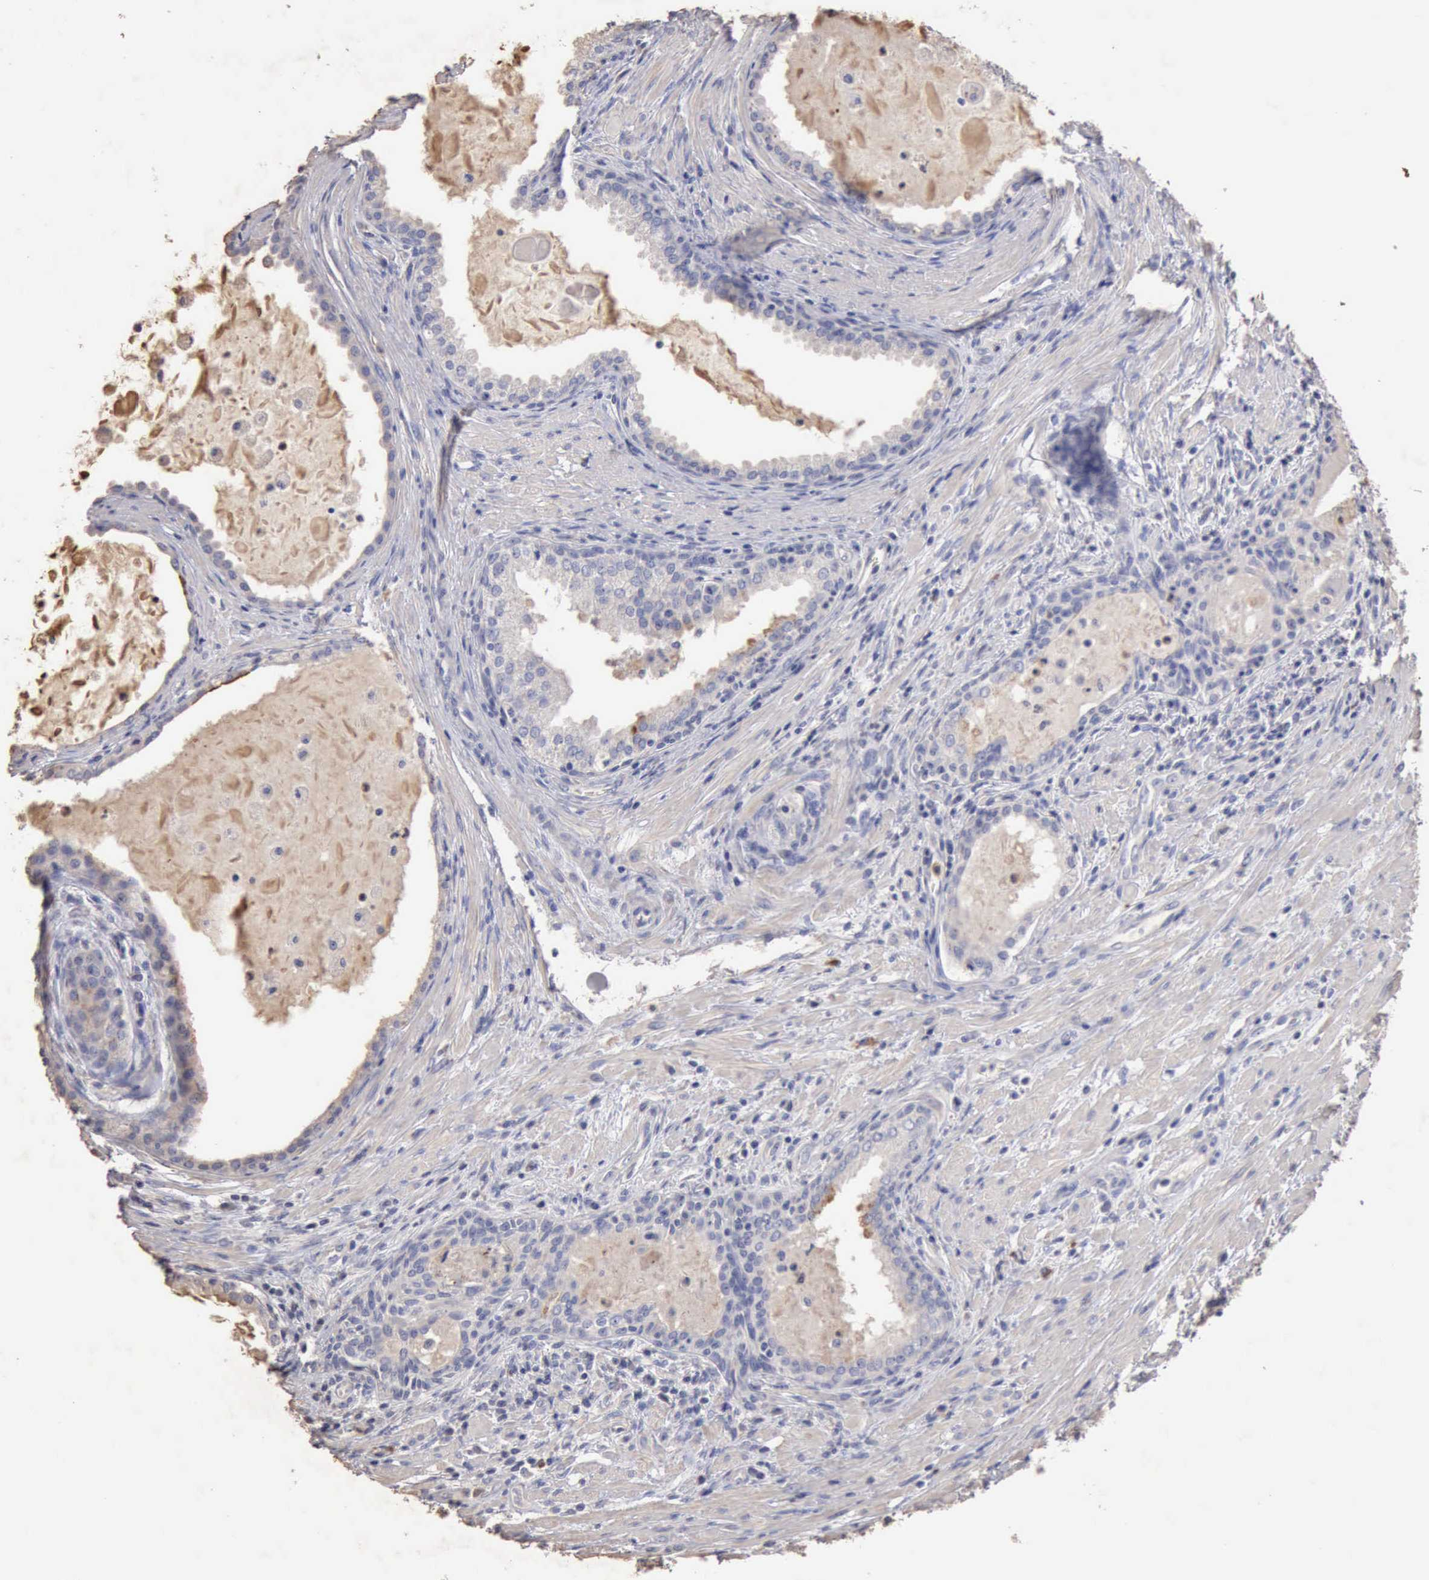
{"staining": {"intensity": "negative", "quantity": "none", "location": "none"}, "tissue": "prostate cancer", "cell_type": "Tumor cells", "image_type": "cancer", "snomed": [{"axis": "morphology", "description": "Adenocarcinoma, Medium grade"}, {"axis": "topography", "description": "Prostate"}], "caption": "Human prostate cancer stained for a protein using immunohistochemistry (IHC) shows no staining in tumor cells.", "gene": "KRT6B", "patient": {"sex": "male", "age": 70}}